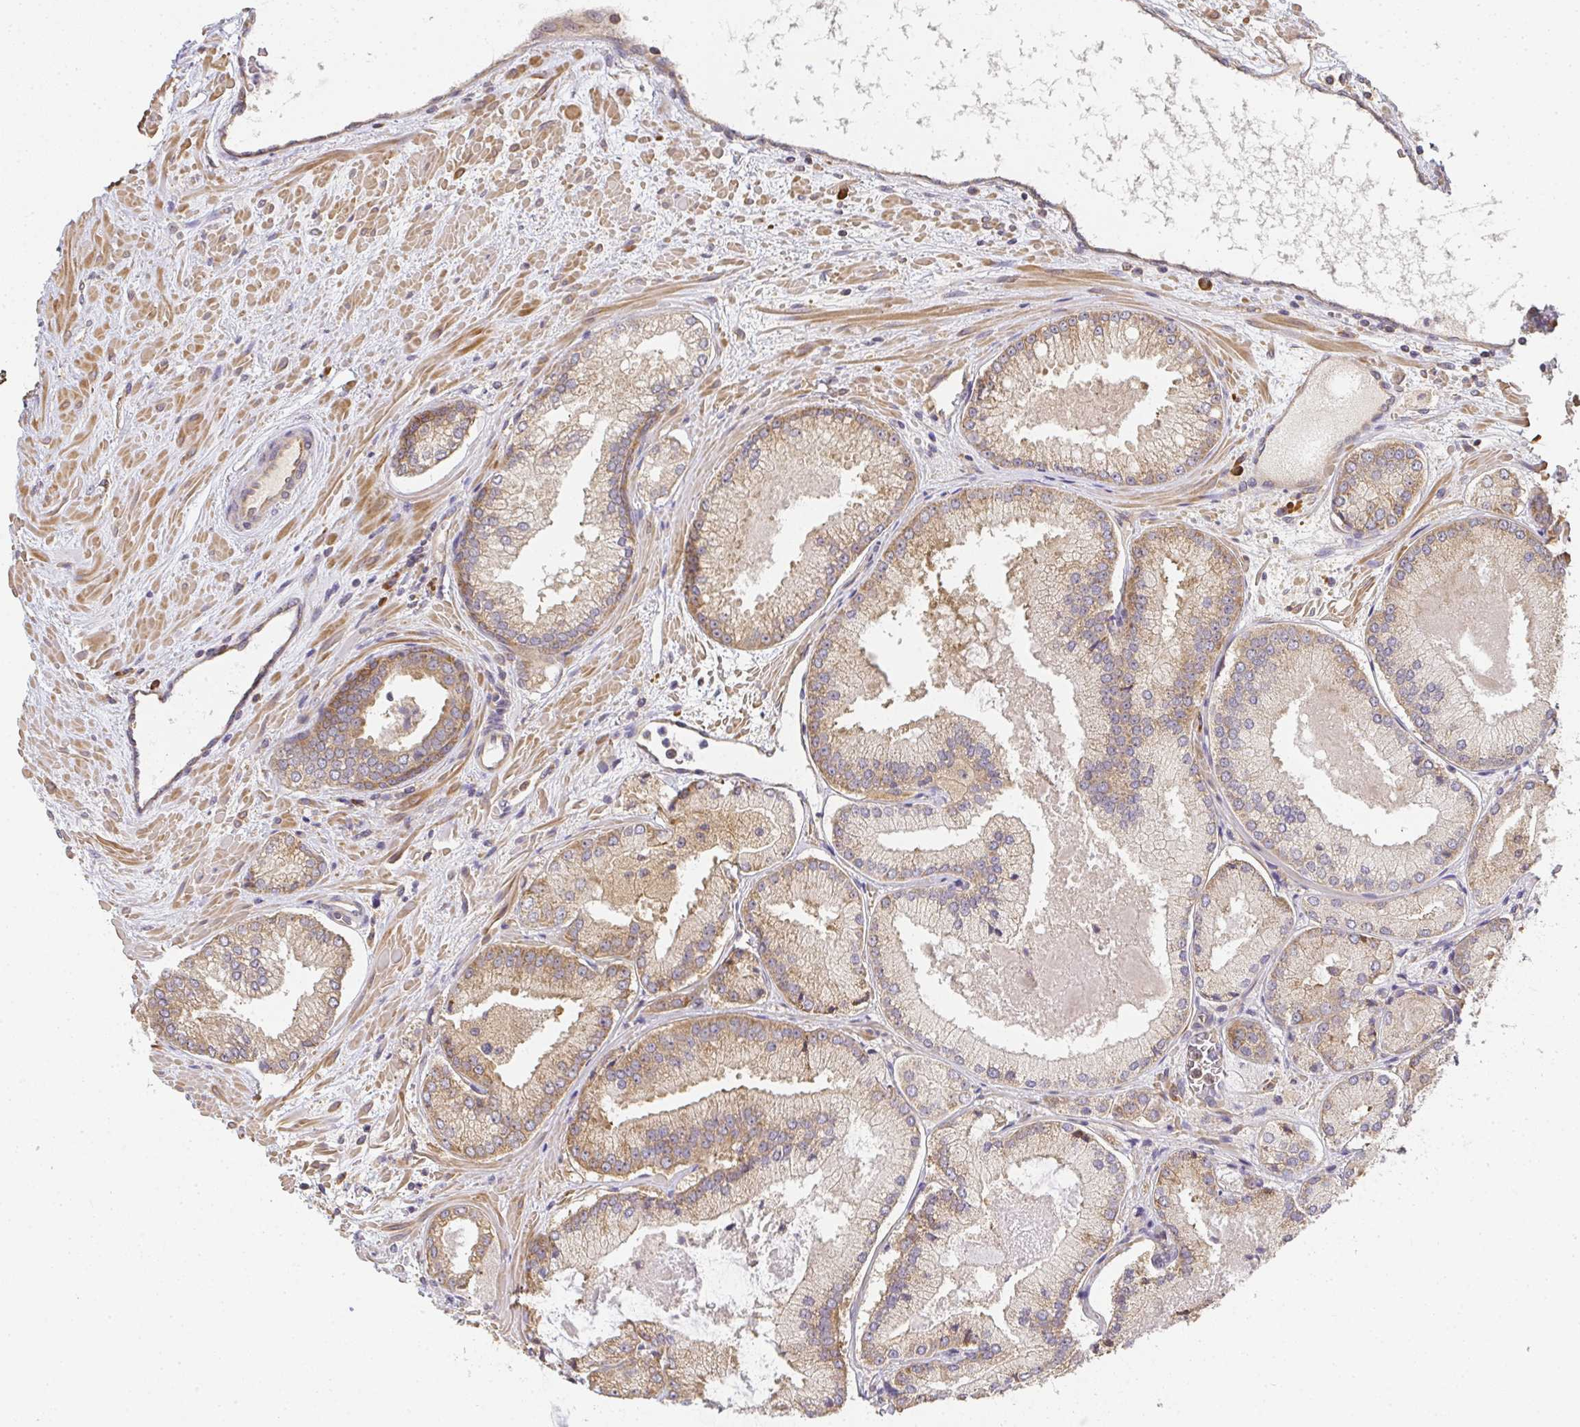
{"staining": {"intensity": "weak", "quantity": ">75%", "location": "cytoplasmic/membranous"}, "tissue": "prostate cancer", "cell_type": "Tumor cells", "image_type": "cancer", "snomed": [{"axis": "morphology", "description": "Adenocarcinoma, High grade"}, {"axis": "topography", "description": "Prostate"}], "caption": "Weak cytoplasmic/membranous protein staining is seen in approximately >75% of tumor cells in adenocarcinoma (high-grade) (prostate).", "gene": "SLC35B3", "patient": {"sex": "male", "age": 73}}